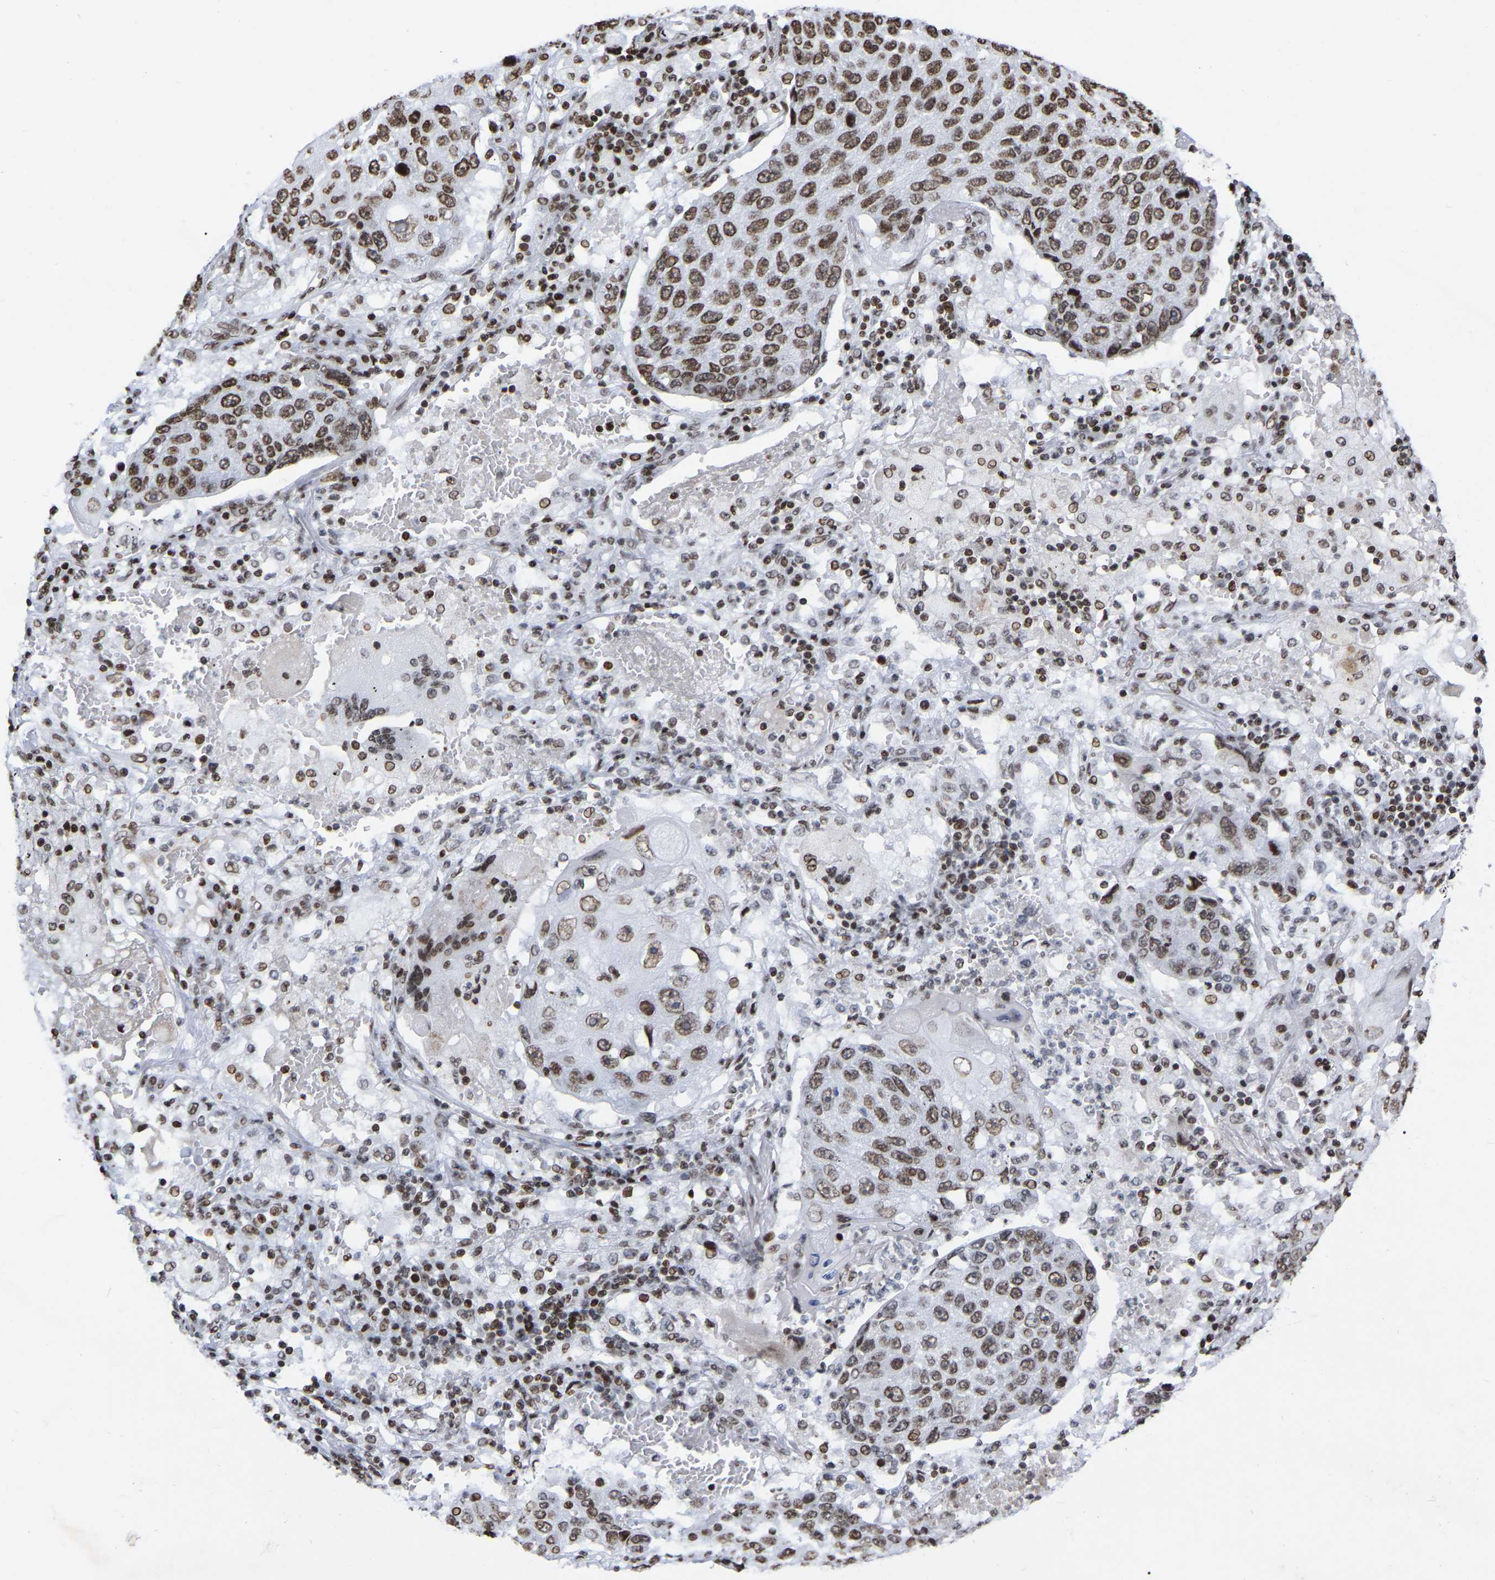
{"staining": {"intensity": "moderate", "quantity": ">75%", "location": "nuclear"}, "tissue": "lung cancer", "cell_type": "Tumor cells", "image_type": "cancer", "snomed": [{"axis": "morphology", "description": "Squamous cell carcinoma, NOS"}, {"axis": "topography", "description": "Lung"}], "caption": "Lung cancer stained with DAB immunohistochemistry reveals medium levels of moderate nuclear expression in approximately >75% of tumor cells. The staining is performed using DAB (3,3'-diaminobenzidine) brown chromogen to label protein expression. The nuclei are counter-stained blue using hematoxylin.", "gene": "PRCC", "patient": {"sex": "male", "age": 61}}